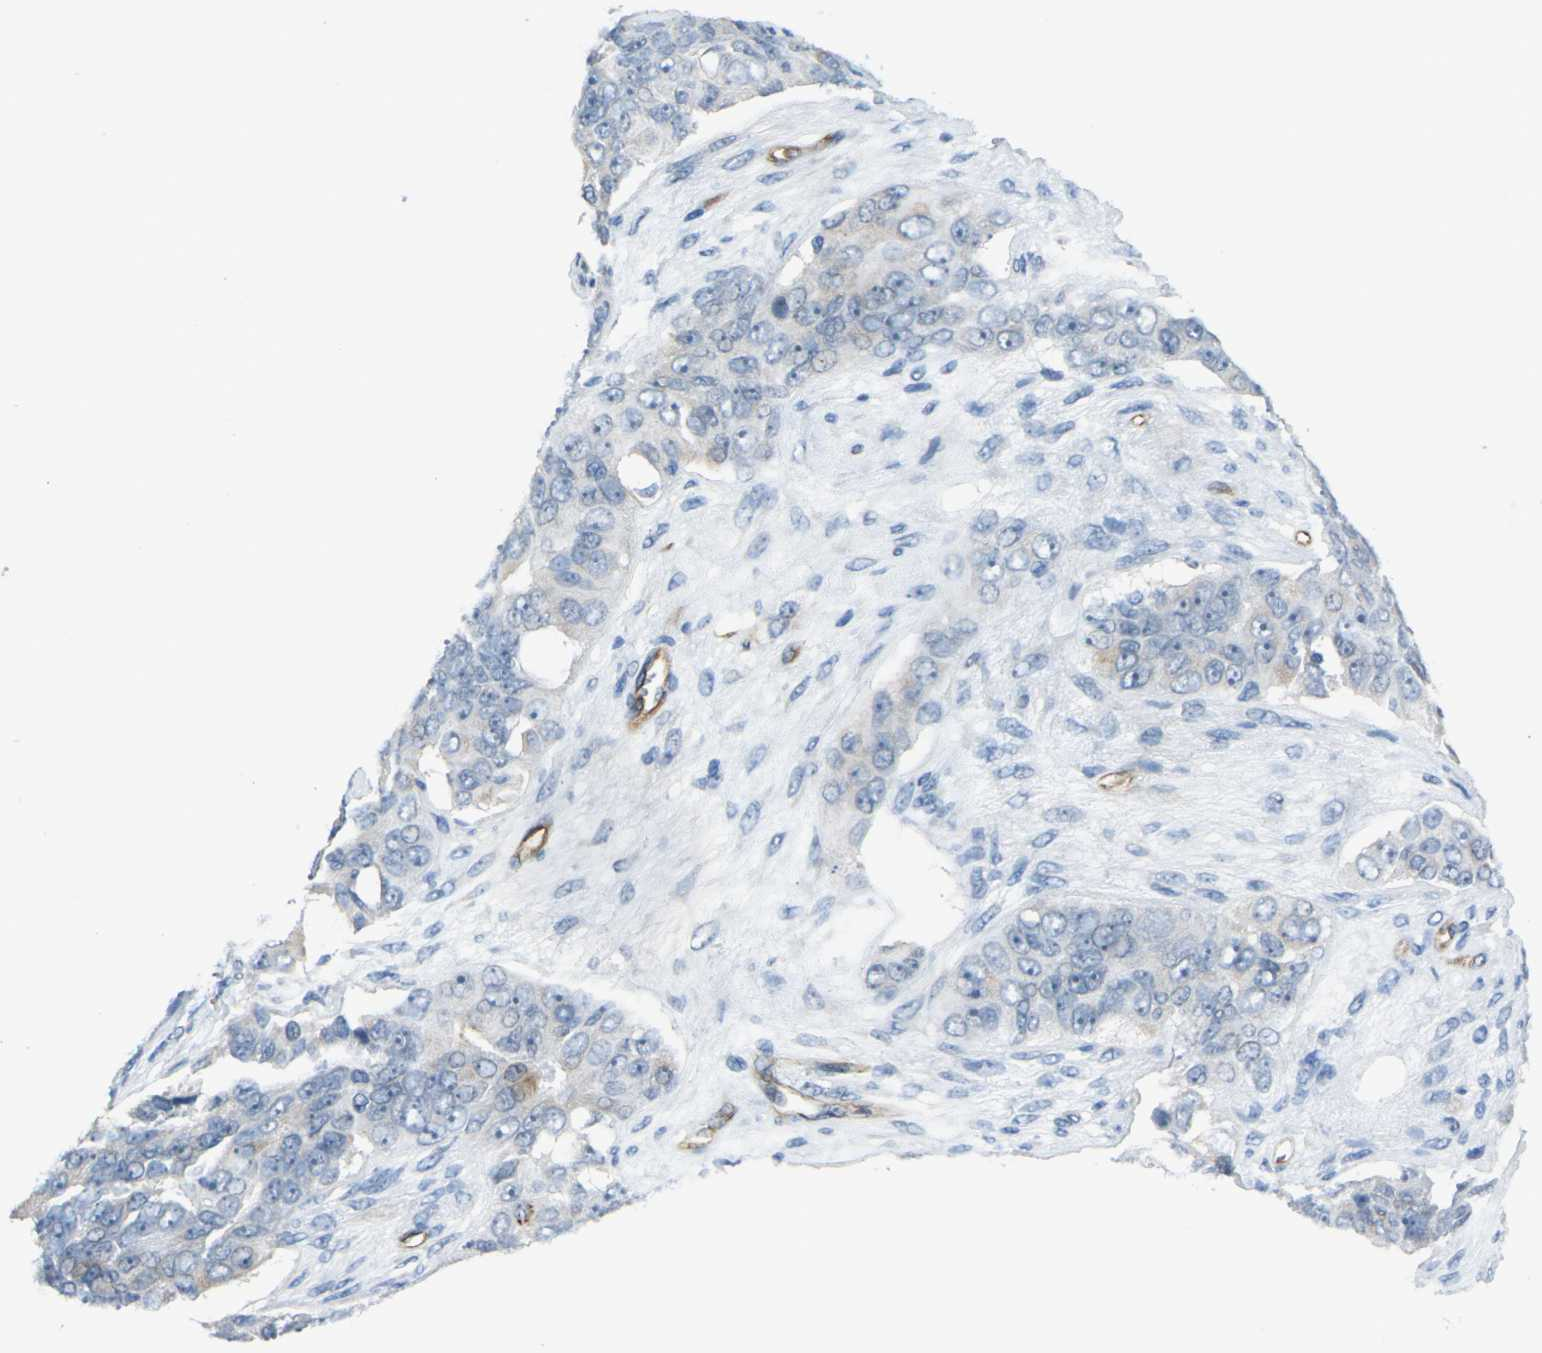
{"staining": {"intensity": "negative", "quantity": "none", "location": "none"}, "tissue": "ovarian cancer", "cell_type": "Tumor cells", "image_type": "cancer", "snomed": [{"axis": "morphology", "description": "Carcinoma, endometroid"}, {"axis": "topography", "description": "Ovary"}], "caption": "Immunohistochemistry (IHC) photomicrograph of ovarian cancer stained for a protein (brown), which exhibits no staining in tumor cells.", "gene": "HSPA12B", "patient": {"sex": "female", "age": 51}}